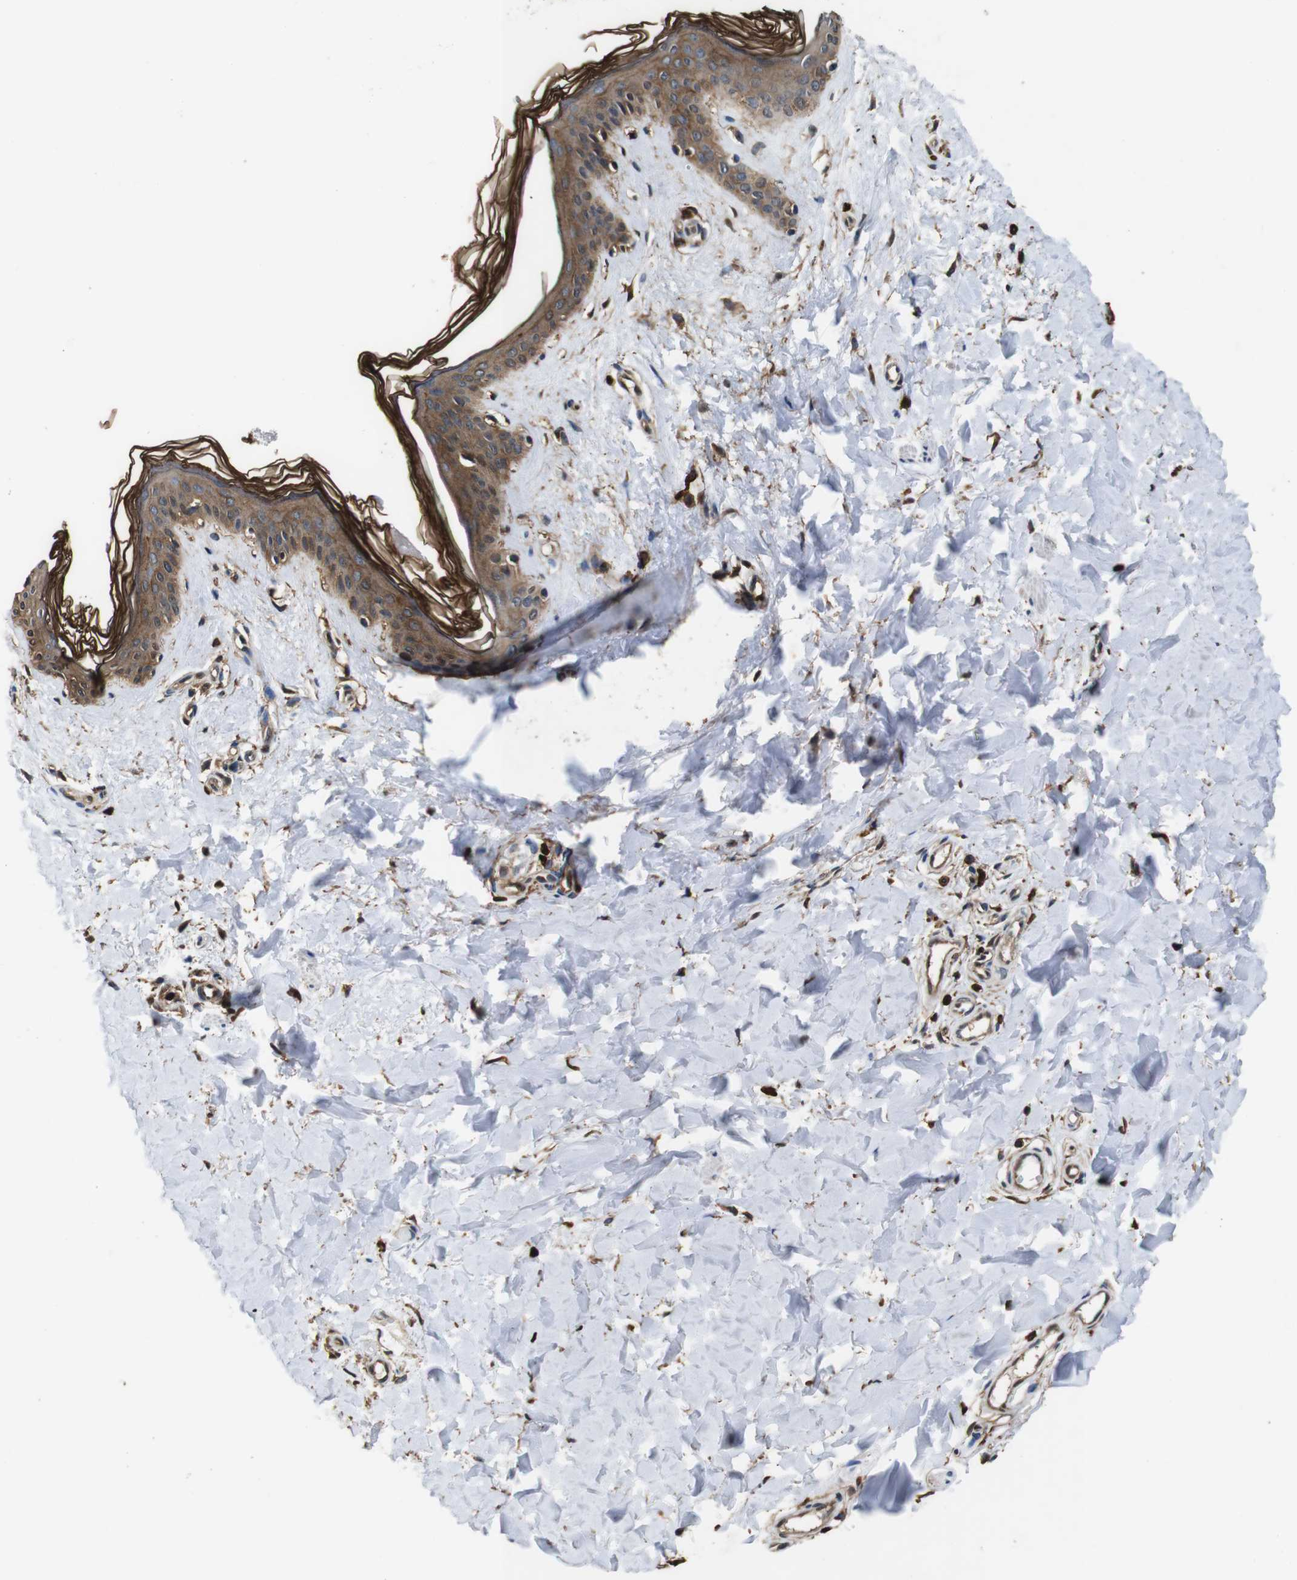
{"staining": {"intensity": "moderate", "quantity": ">75%", "location": "cytoplasmic/membranous,nuclear"}, "tissue": "skin", "cell_type": "Fibroblasts", "image_type": "normal", "snomed": [{"axis": "morphology", "description": "Normal tissue, NOS"}, {"axis": "topography", "description": "Skin"}], "caption": "This micrograph demonstrates IHC staining of normal human skin, with medium moderate cytoplasmic/membranous,nuclear staining in approximately >75% of fibroblasts.", "gene": "ANXA1", "patient": {"sex": "female", "age": 41}}